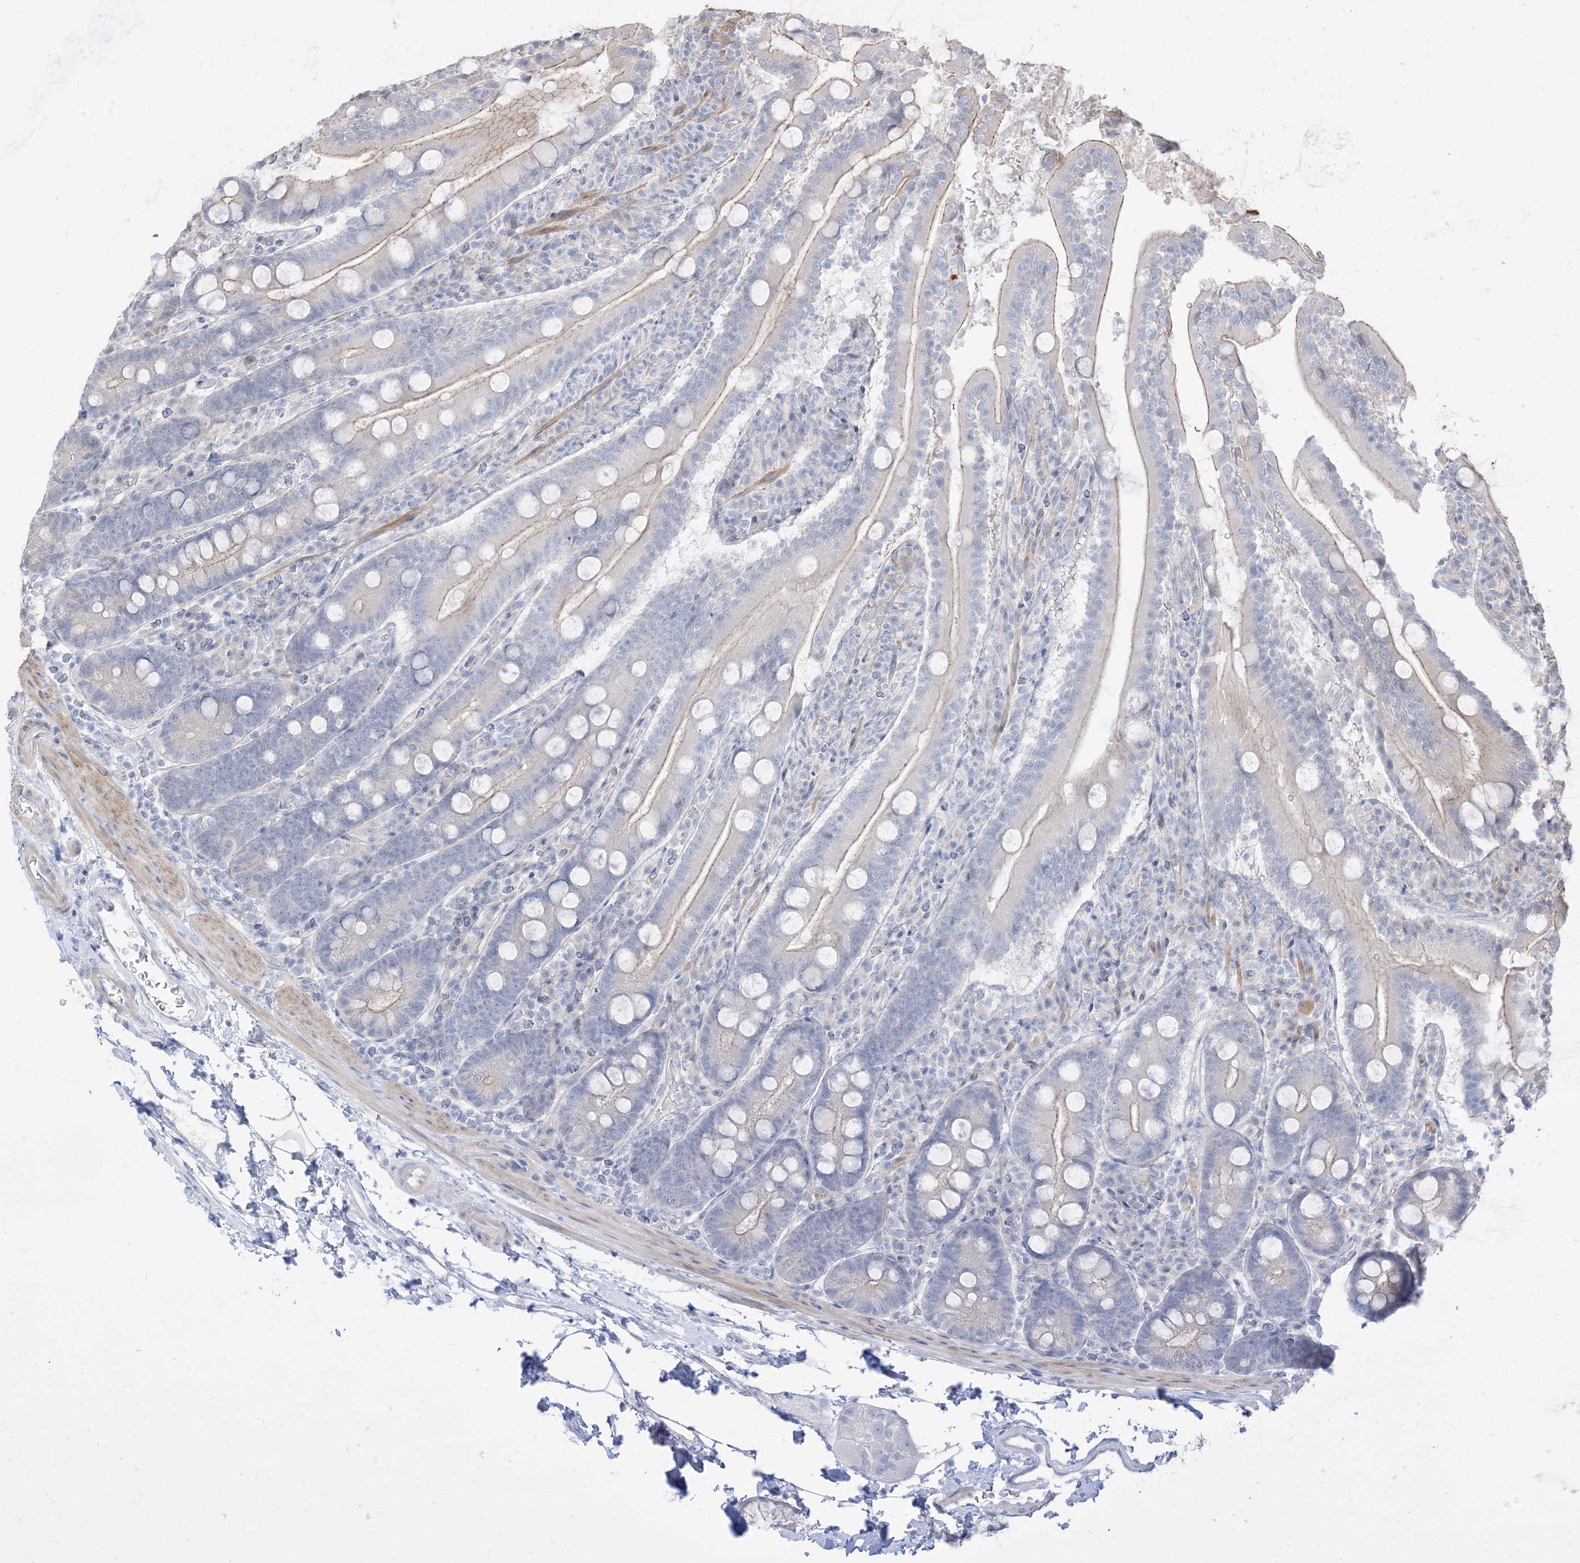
{"staining": {"intensity": "weak", "quantity": "<25%", "location": "cytoplasmic/membranous"}, "tissue": "duodenum", "cell_type": "Glandular cells", "image_type": "normal", "snomed": [{"axis": "morphology", "description": "Normal tissue, NOS"}, {"axis": "topography", "description": "Duodenum"}], "caption": "IHC photomicrograph of normal duodenum: duodenum stained with DAB (3,3'-diaminobenzidine) displays no significant protein staining in glandular cells. (Brightfield microscopy of DAB immunohistochemistry at high magnification).", "gene": "RNF175", "patient": {"sex": "male", "age": 35}}